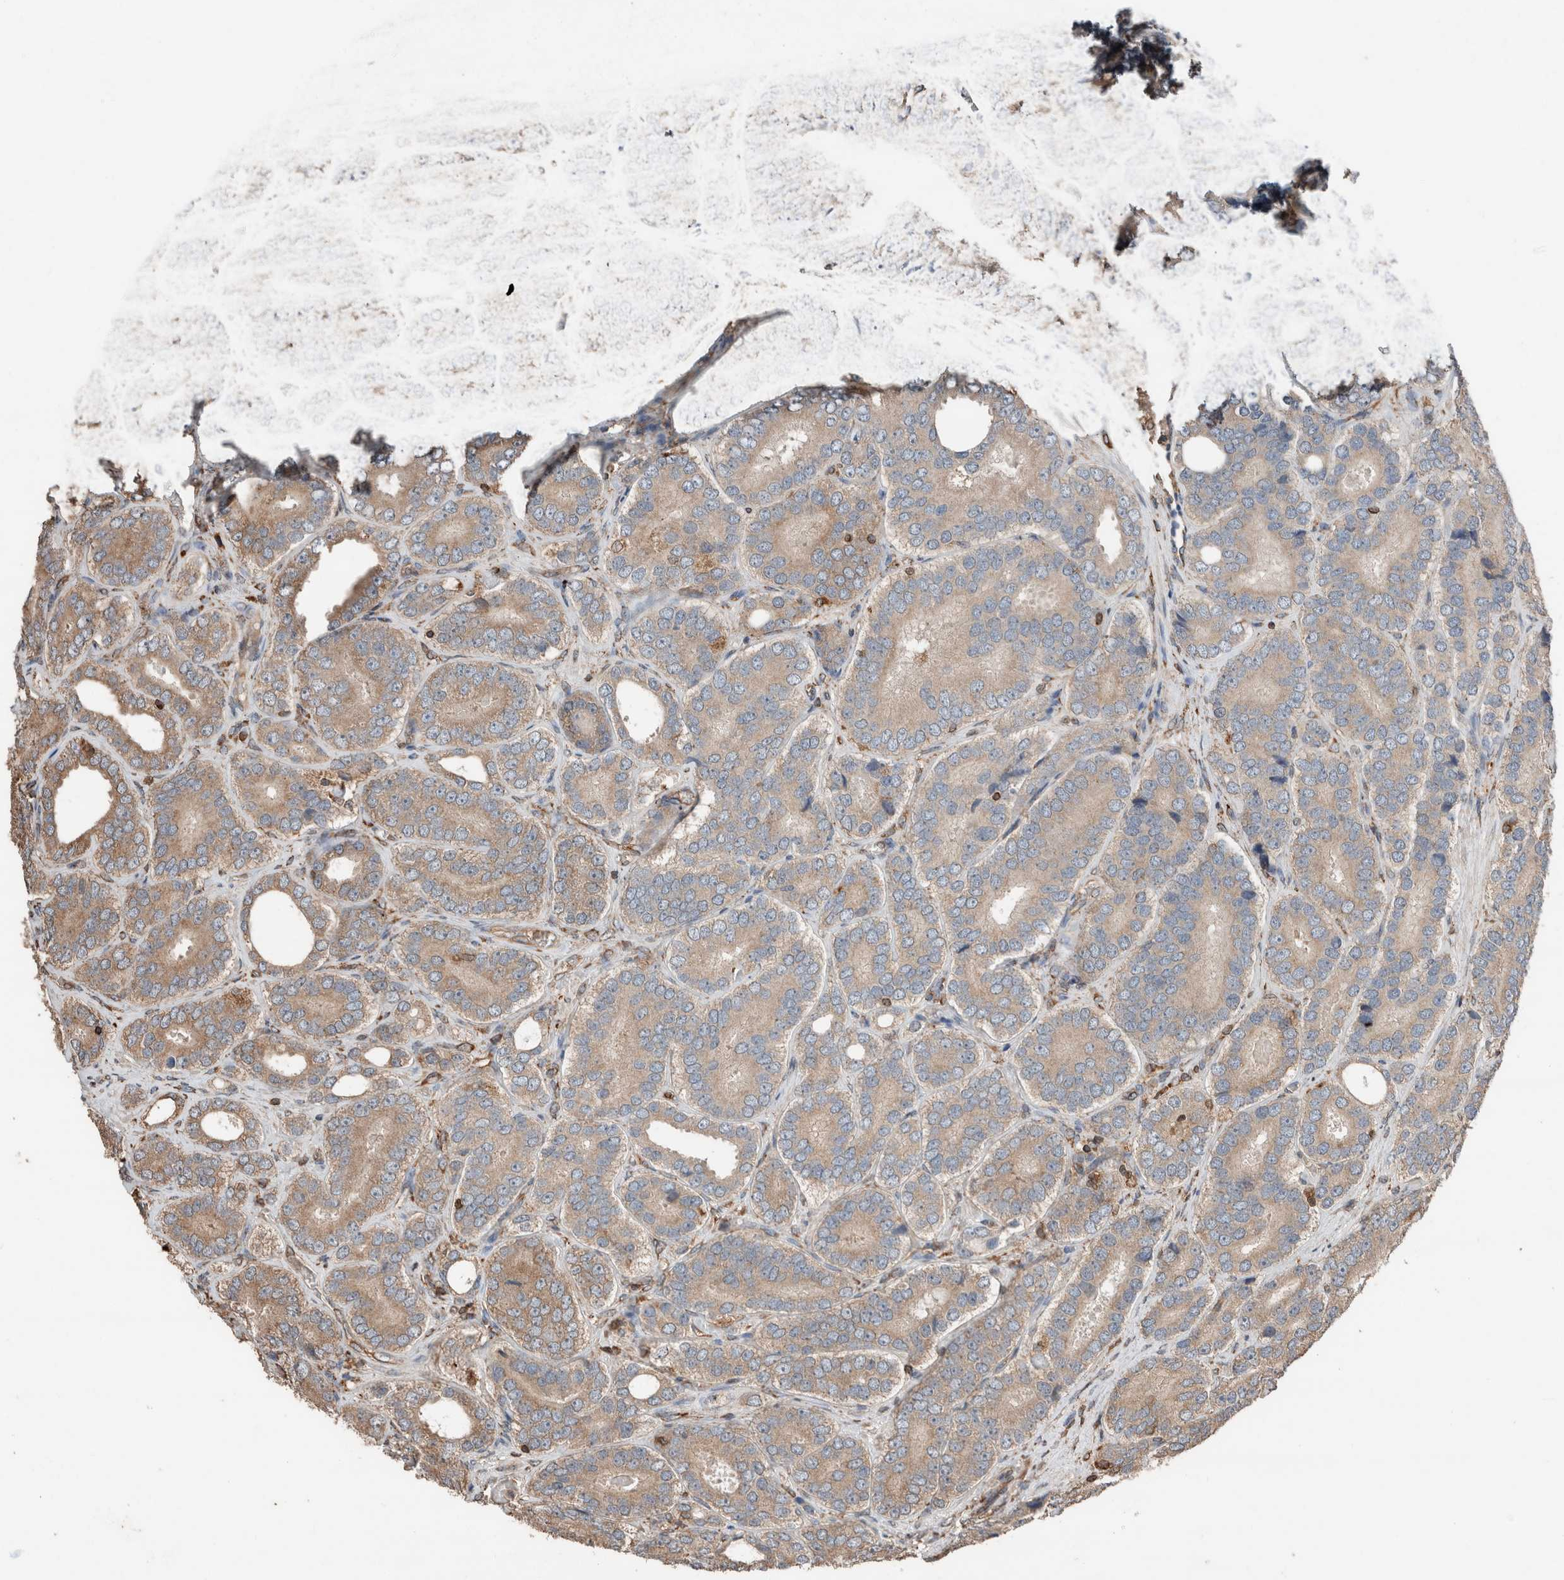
{"staining": {"intensity": "weak", "quantity": ">75%", "location": "cytoplasmic/membranous"}, "tissue": "prostate cancer", "cell_type": "Tumor cells", "image_type": "cancer", "snomed": [{"axis": "morphology", "description": "Adenocarcinoma, High grade"}, {"axis": "topography", "description": "Prostate"}], "caption": "Approximately >75% of tumor cells in prostate cancer reveal weak cytoplasmic/membranous protein staining as visualized by brown immunohistochemical staining.", "gene": "ERAP2", "patient": {"sex": "male", "age": 56}}